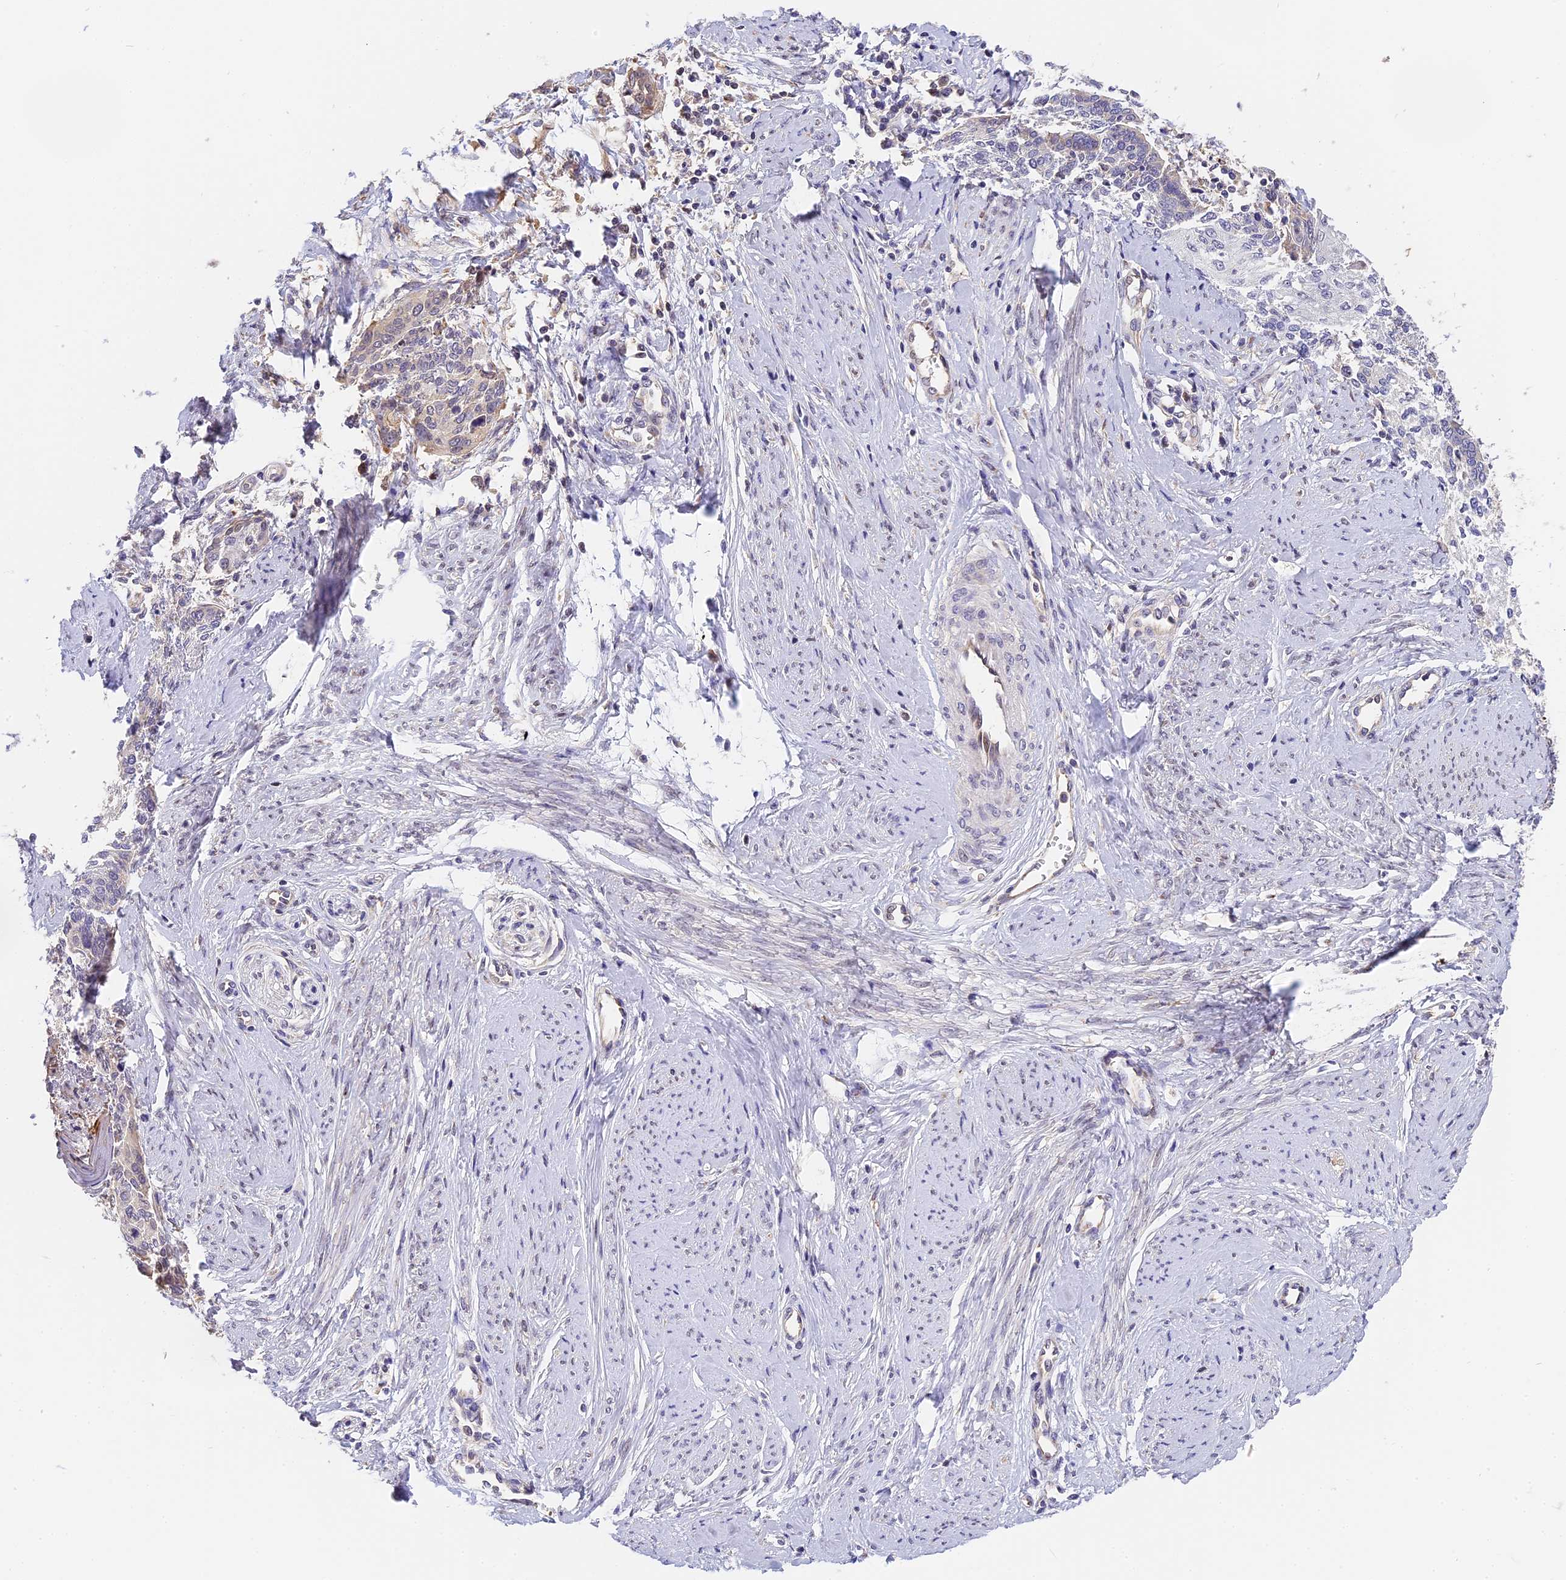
{"staining": {"intensity": "moderate", "quantity": "25%-75%", "location": "cytoplasmic/membranous"}, "tissue": "cervical cancer", "cell_type": "Tumor cells", "image_type": "cancer", "snomed": [{"axis": "morphology", "description": "Squamous cell carcinoma, NOS"}, {"axis": "topography", "description": "Cervix"}], "caption": "Tumor cells reveal medium levels of moderate cytoplasmic/membranous positivity in about 25%-75% of cells in cervical cancer.", "gene": "BSCL2", "patient": {"sex": "female", "age": 37}}